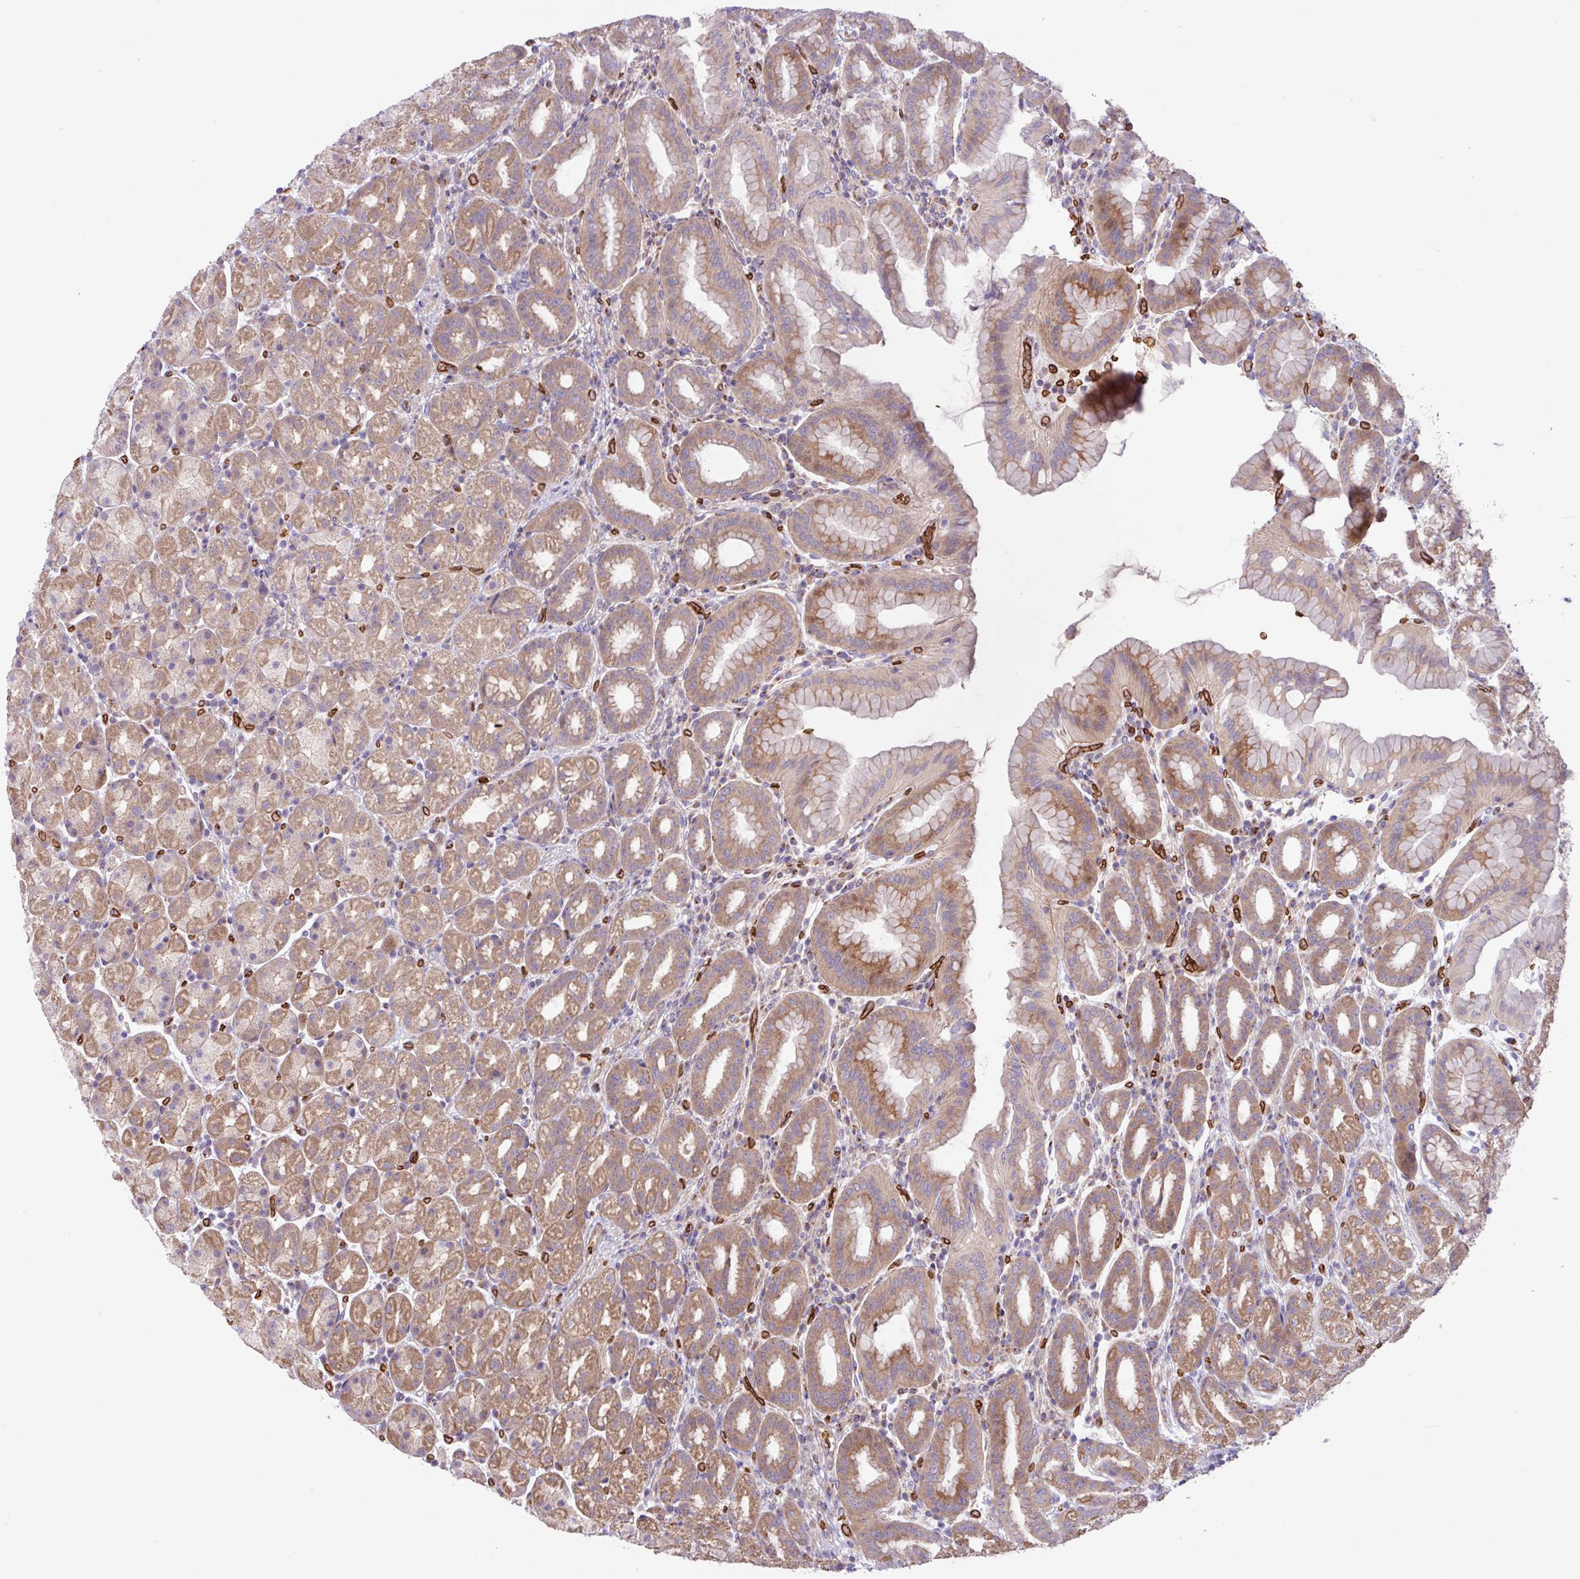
{"staining": {"intensity": "weak", "quantity": "25%-75%", "location": "cytoplasmic/membranous"}, "tissue": "stomach", "cell_type": "Glandular cells", "image_type": "normal", "snomed": [{"axis": "morphology", "description": "Normal tissue, NOS"}, {"axis": "topography", "description": "Stomach, upper"}, {"axis": "topography", "description": "Stomach"}], "caption": "High-magnification brightfield microscopy of unremarkable stomach stained with DAB (brown) and counterstained with hematoxylin (blue). glandular cells exhibit weak cytoplasmic/membranous staining is seen in approximately25%-75% of cells. The protein of interest is stained brown, and the nuclei are stained in blue (DAB (3,3'-diaminobenzidine) IHC with brightfield microscopy, high magnification).", "gene": "RAD21L1", "patient": {"sex": "male", "age": 68}}